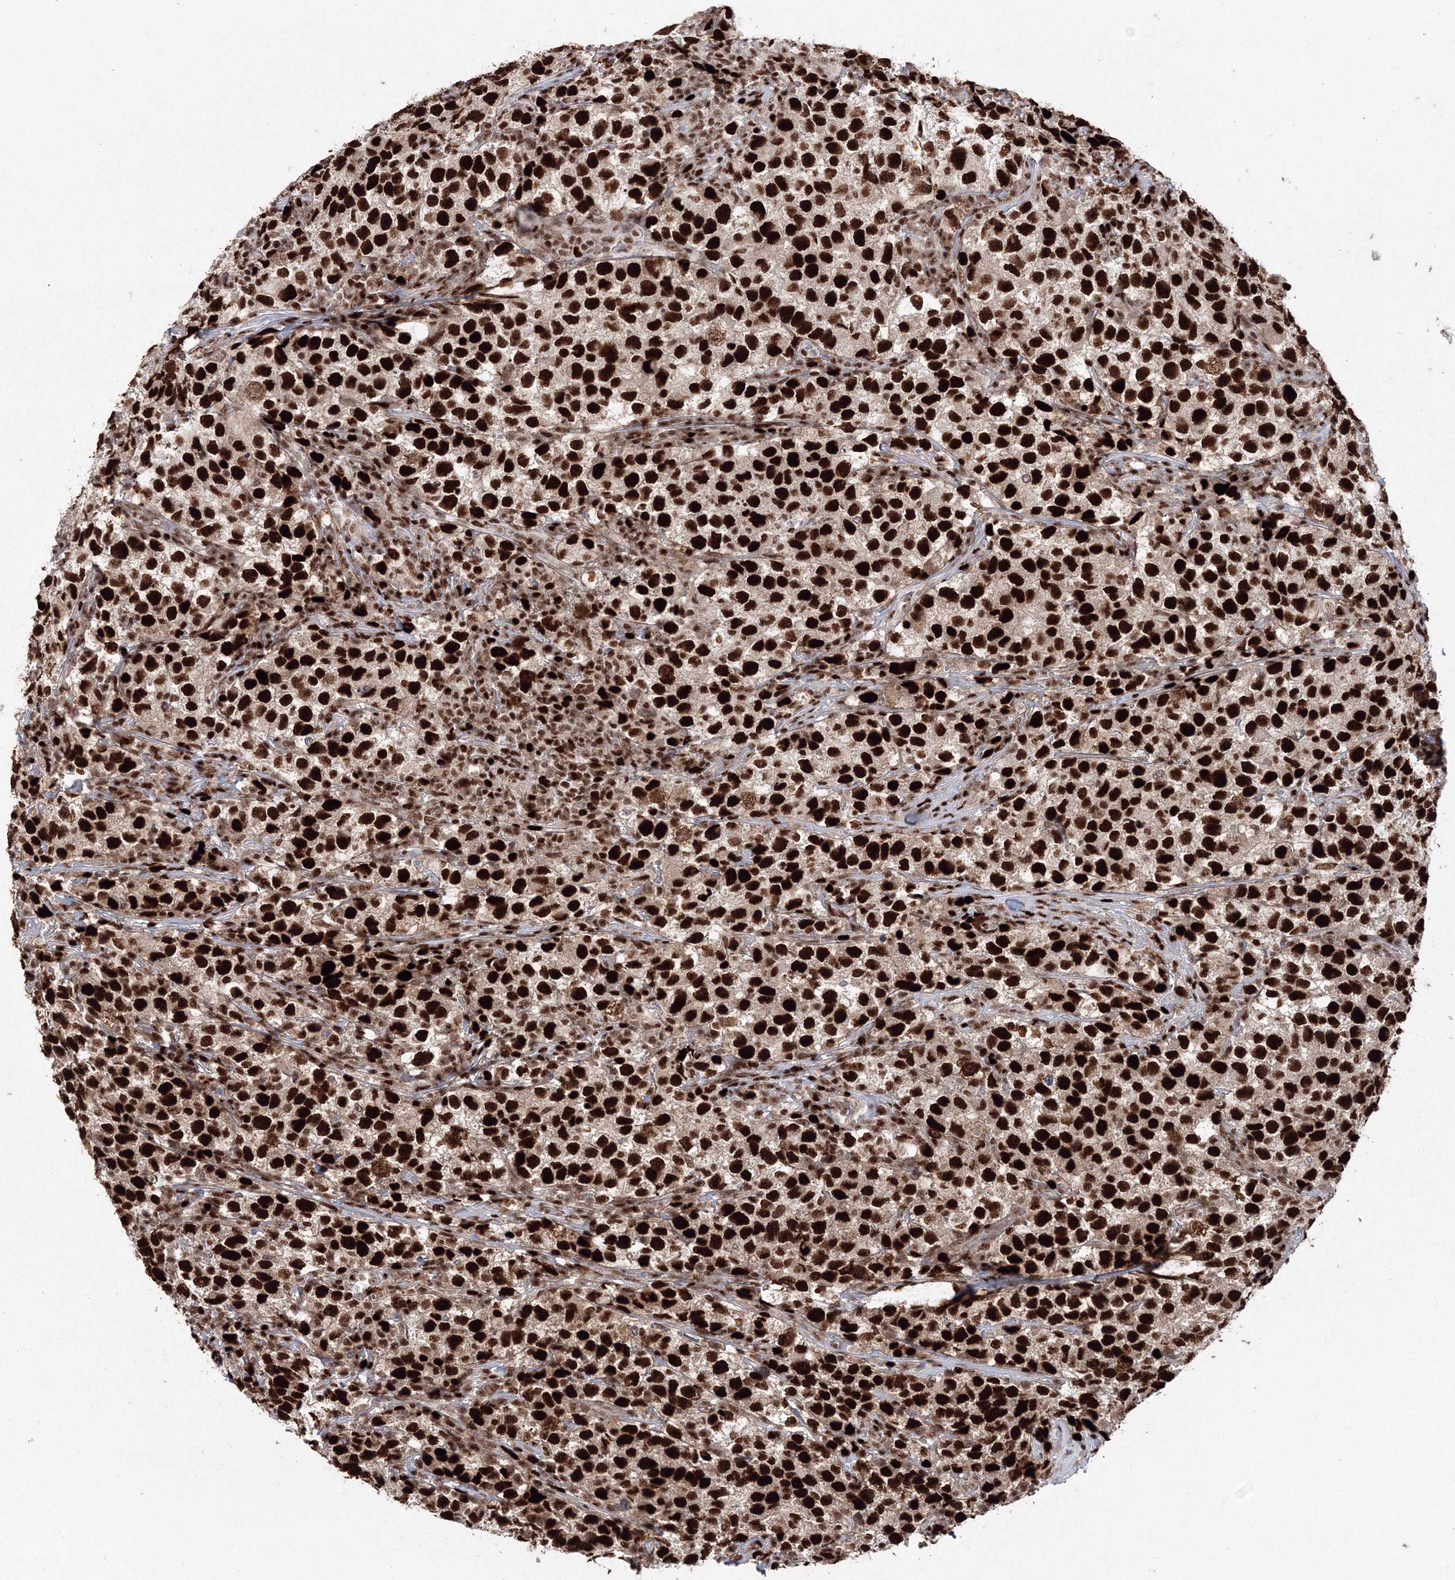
{"staining": {"intensity": "strong", "quantity": ">75%", "location": "nuclear"}, "tissue": "testis cancer", "cell_type": "Tumor cells", "image_type": "cancer", "snomed": [{"axis": "morphology", "description": "Seminoma, NOS"}, {"axis": "topography", "description": "Testis"}], "caption": "IHC histopathology image of neoplastic tissue: human seminoma (testis) stained using immunohistochemistry demonstrates high levels of strong protein expression localized specifically in the nuclear of tumor cells, appearing as a nuclear brown color.", "gene": "LIG1", "patient": {"sex": "male", "age": 22}}